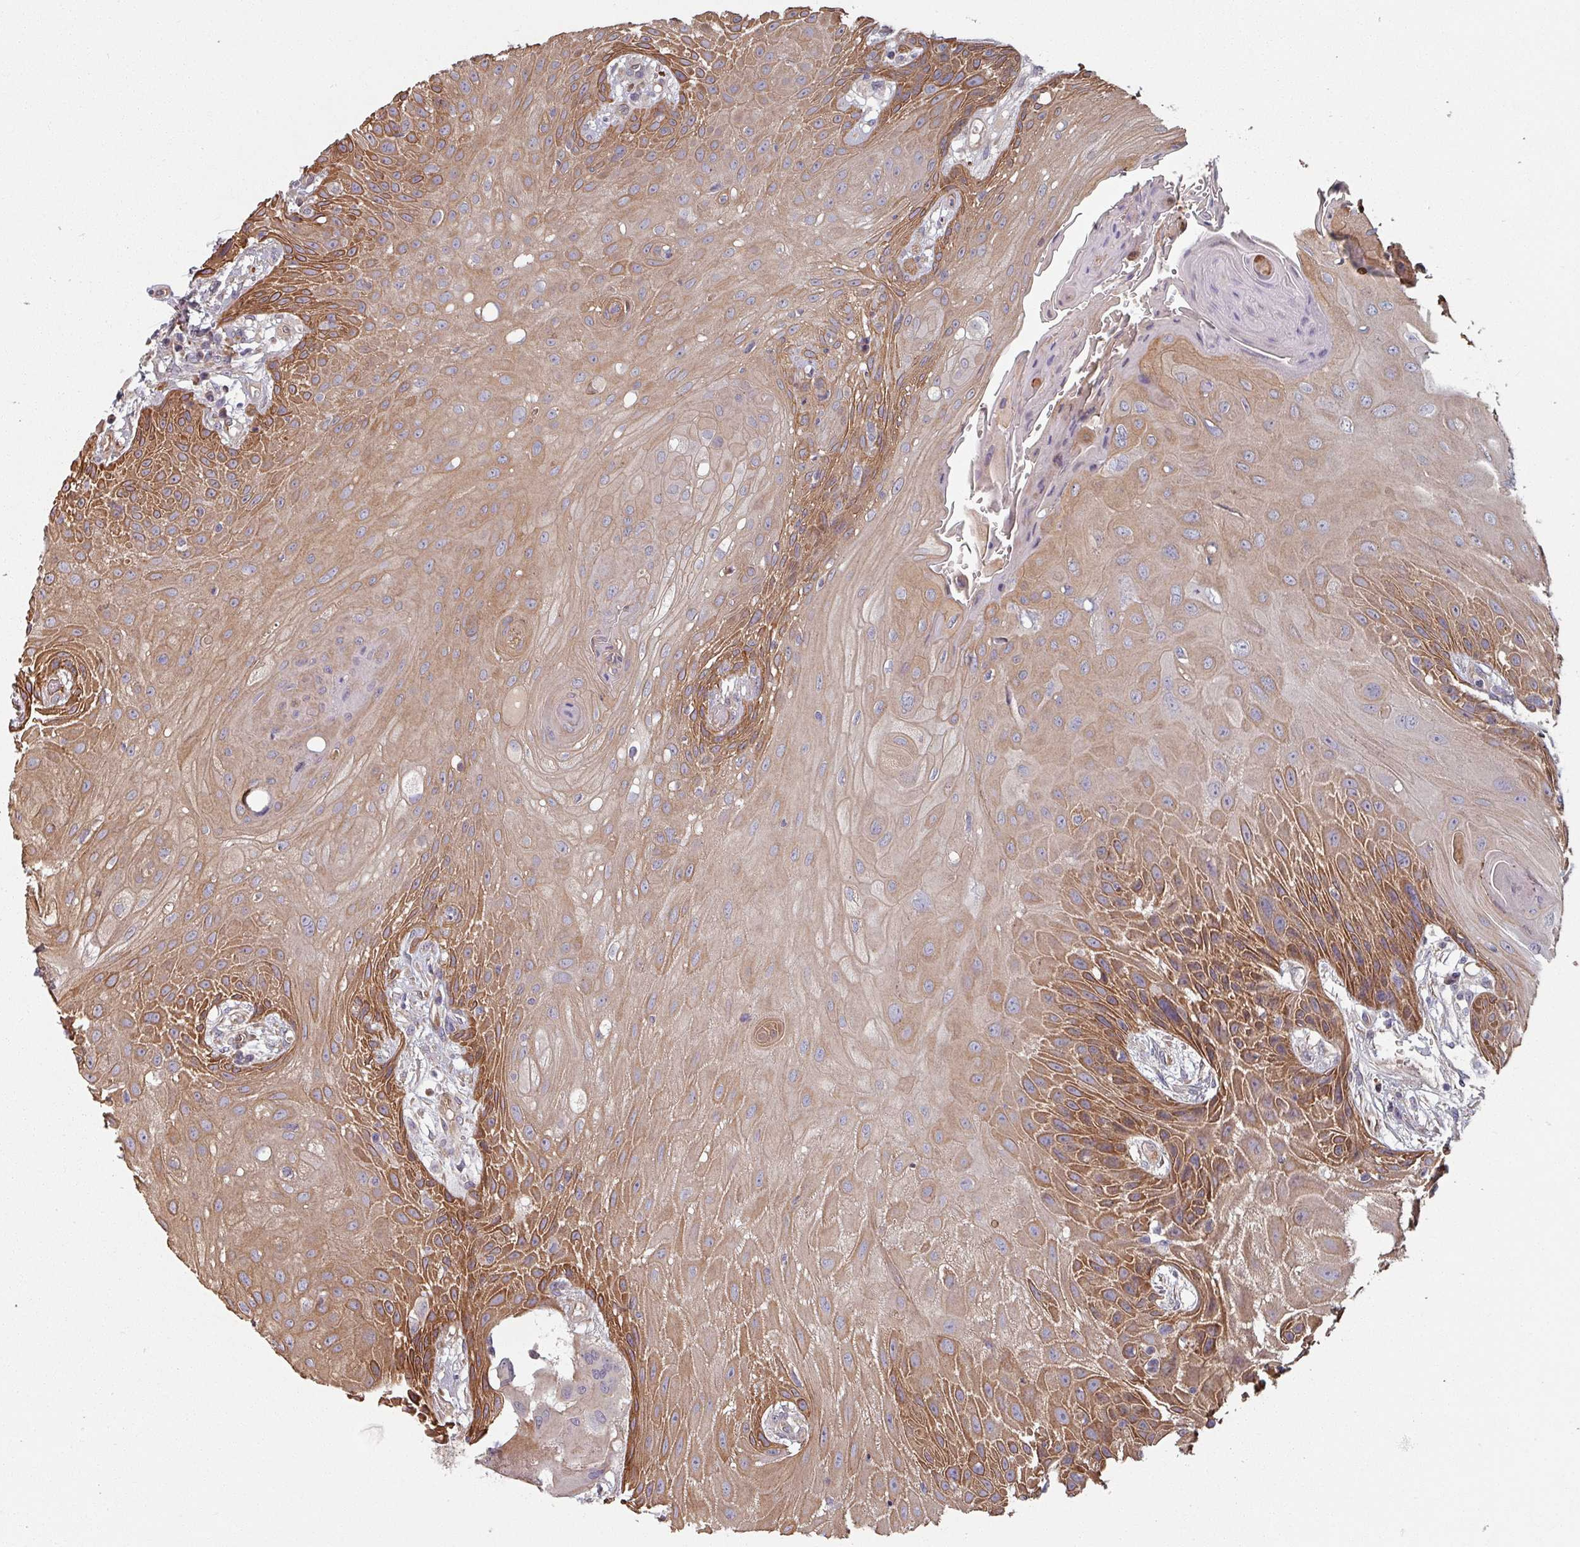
{"staining": {"intensity": "moderate", "quantity": ">75%", "location": "cytoplasmic/membranous"}, "tissue": "head and neck cancer", "cell_type": "Tumor cells", "image_type": "cancer", "snomed": [{"axis": "morphology", "description": "Squamous cell carcinoma, NOS"}, {"axis": "topography", "description": "Head-Neck"}], "caption": "Squamous cell carcinoma (head and neck) stained for a protein (brown) exhibits moderate cytoplasmic/membranous positive staining in about >75% of tumor cells.", "gene": "C4BPB", "patient": {"sex": "female", "age": 73}}